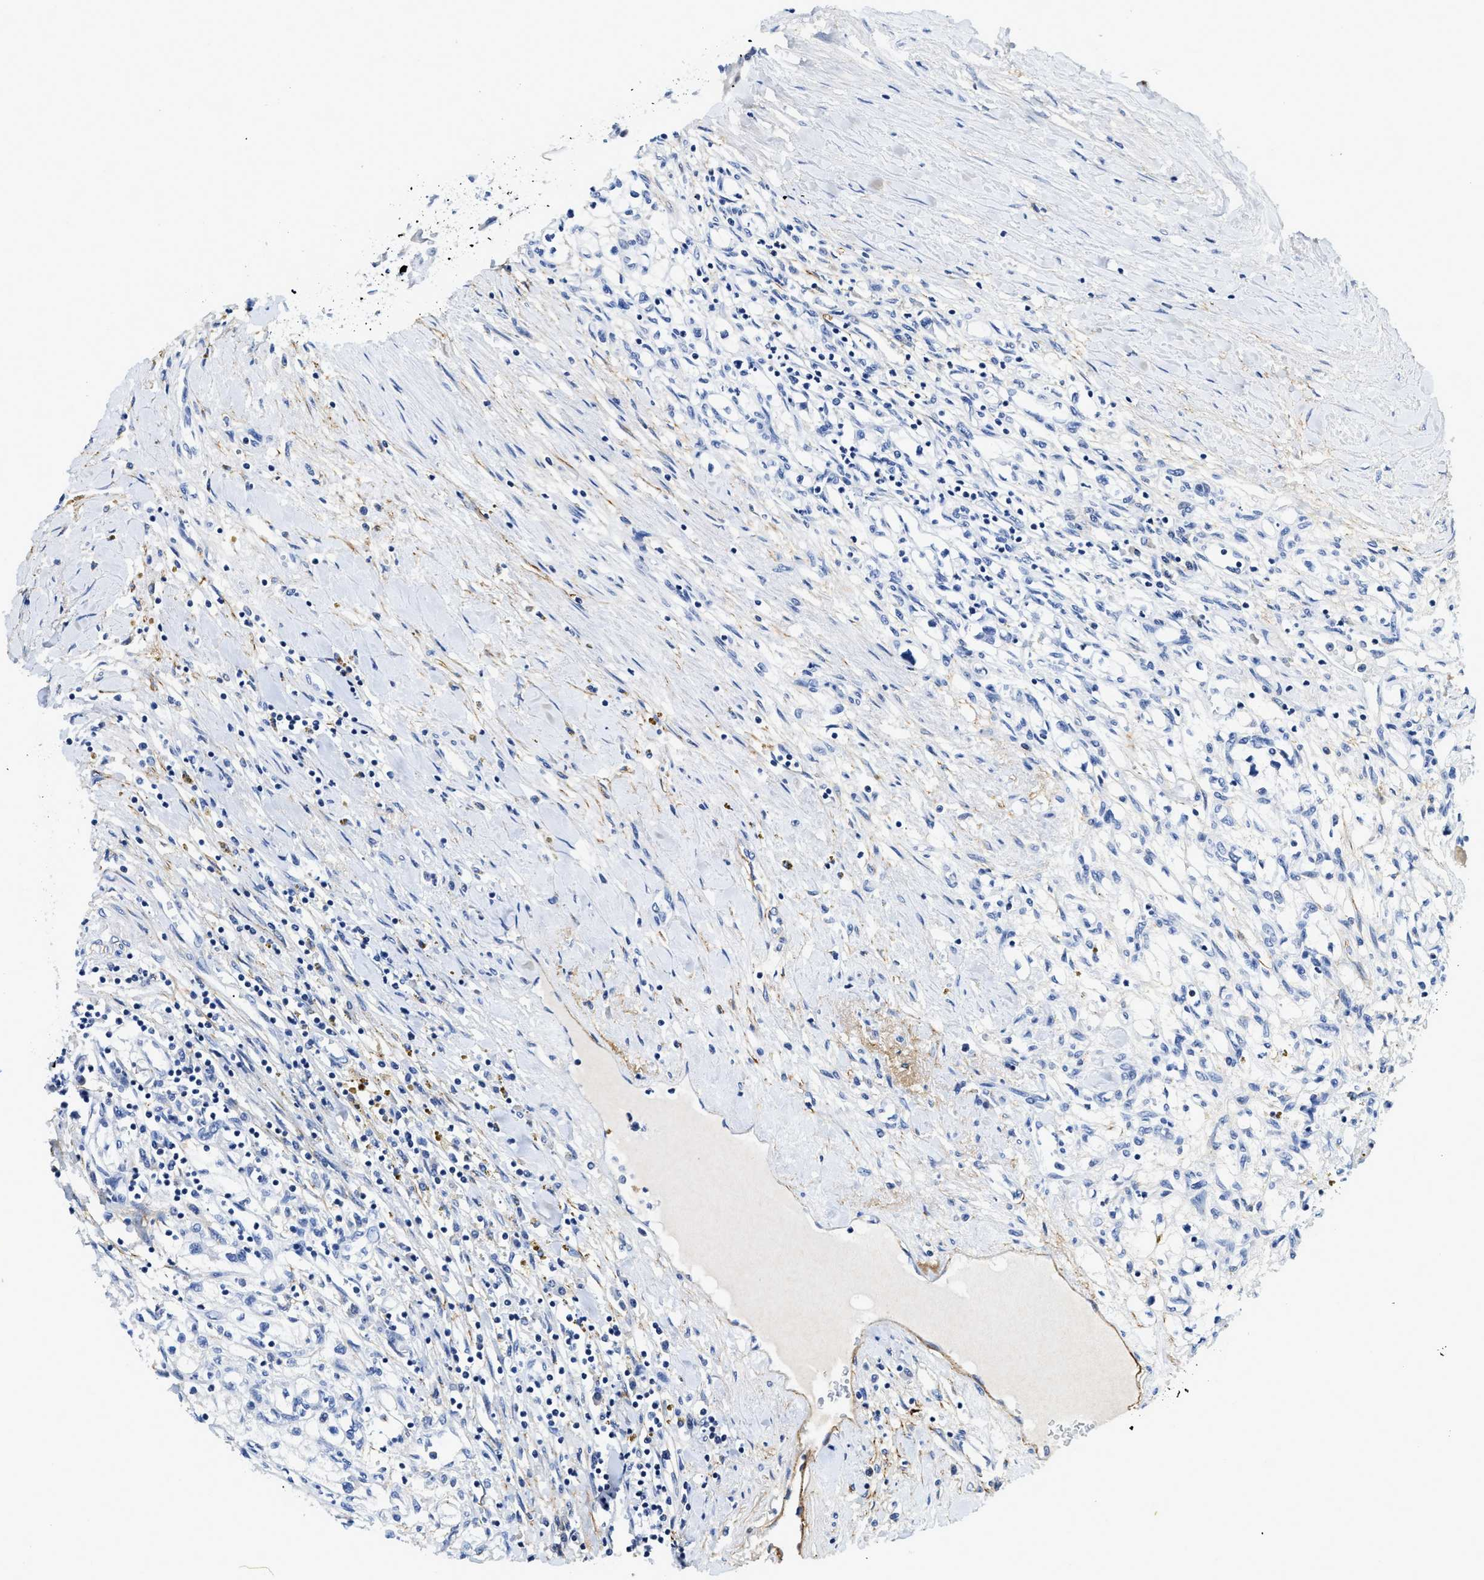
{"staining": {"intensity": "negative", "quantity": "none", "location": "none"}, "tissue": "renal cancer", "cell_type": "Tumor cells", "image_type": "cancer", "snomed": [{"axis": "morphology", "description": "Adenocarcinoma, NOS"}, {"axis": "topography", "description": "Kidney"}], "caption": "DAB immunohistochemical staining of renal cancer reveals no significant positivity in tumor cells.", "gene": "FBLN2", "patient": {"sex": "male", "age": 68}}